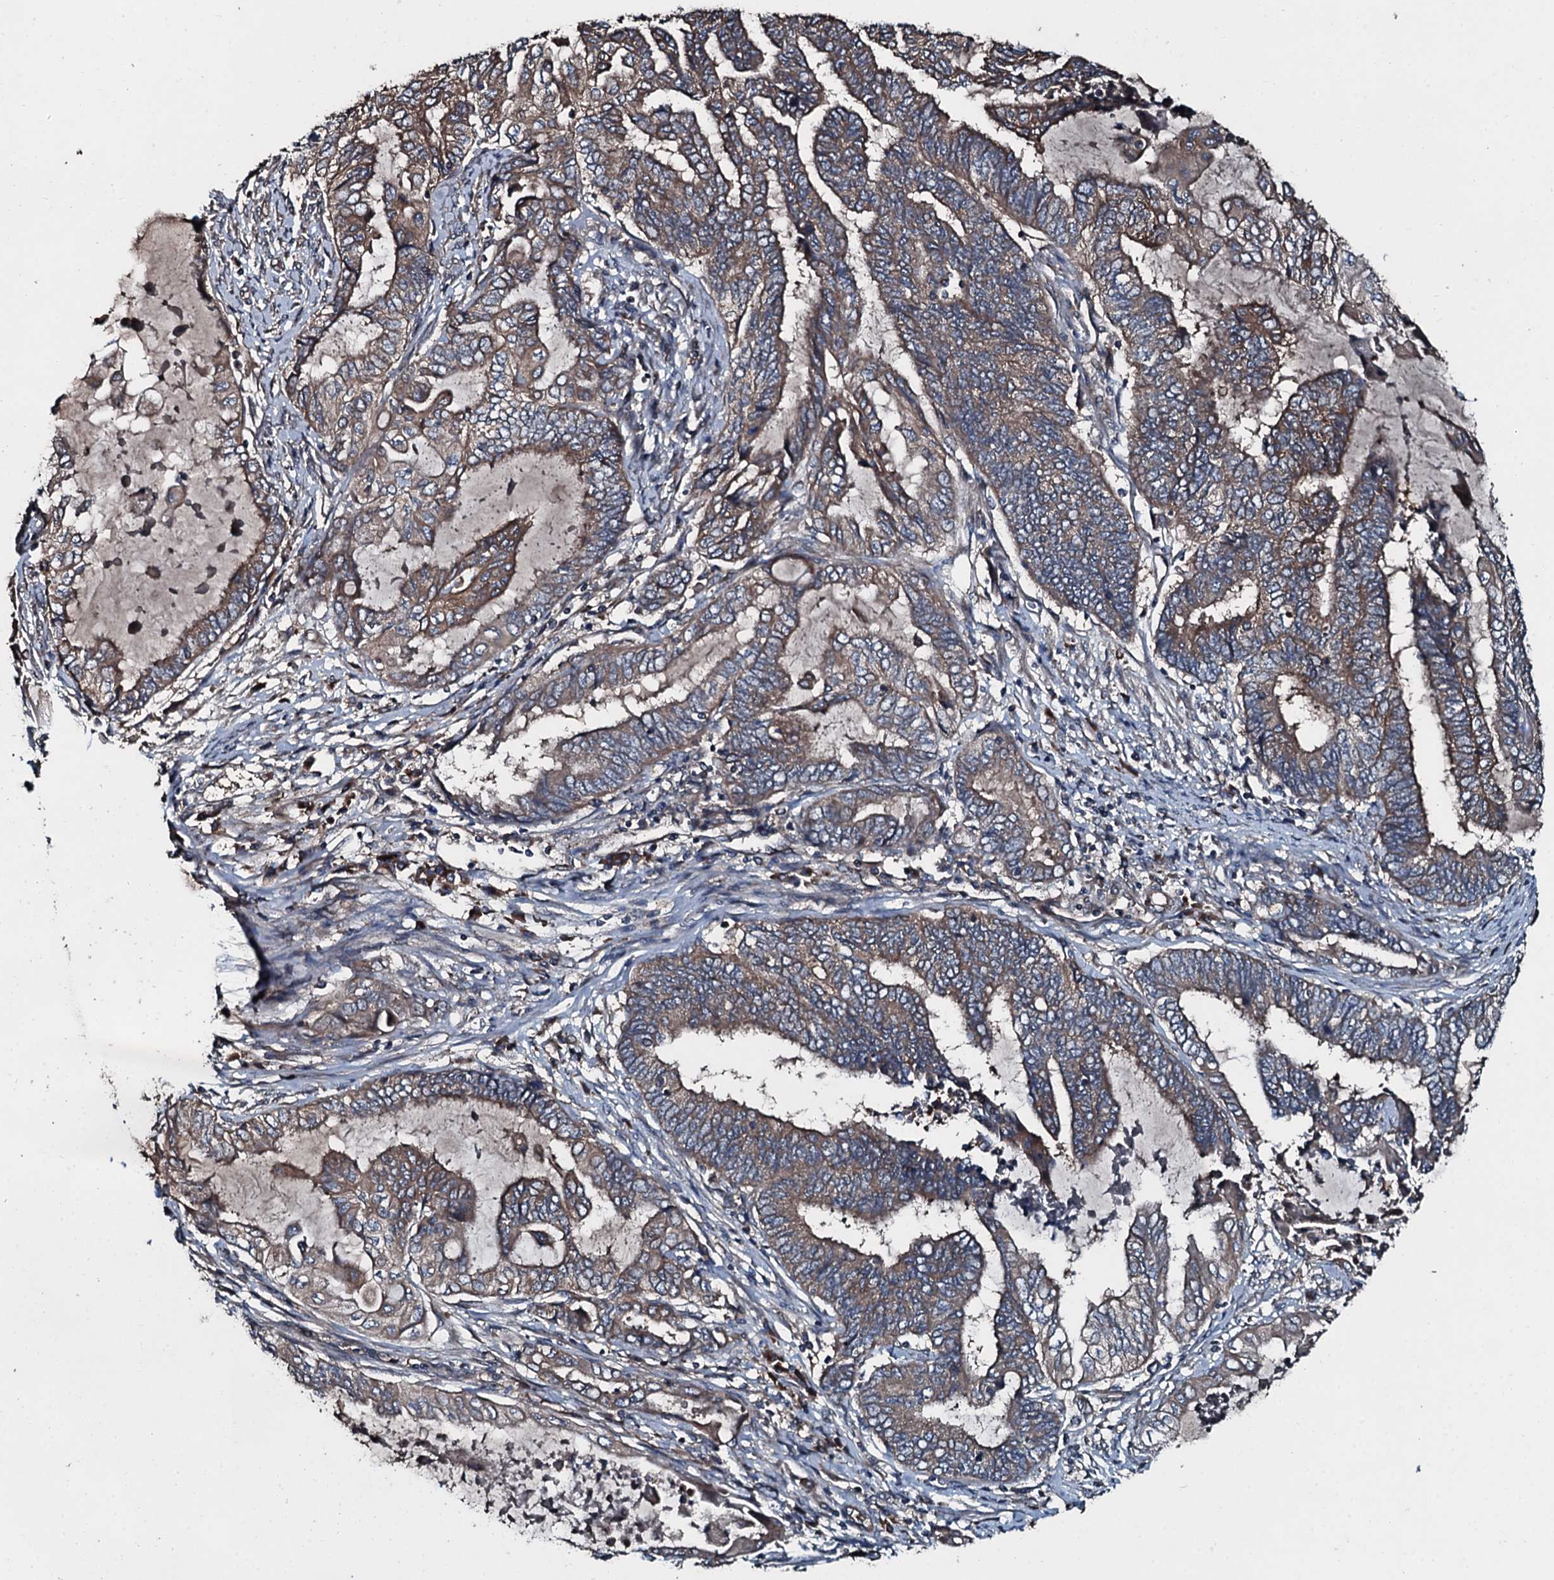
{"staining": {"intensity": "moderate", "quantity": ">75%", "location": "cytoplasmic/membranous"}, "tissue": "endometrial cancer", "cell_type": "Tumor cells", "image_type": "cancer", "snomed": [{"axis": "morphology", "description": "Adenocarcinoma, NOS"}, {"axis": "topography", "description": "Uterus"}, {"axis": "topography", "description": "Endometrium"}], "caption": "This image demonstrates IHC staining of human adenocarcinoma (endometrial), with medium moderate cytoplasmic/membranous staining in about >75% of tumor cells.", "gene": "AARS1", "patient": {"sex": "female", "age": 70}}